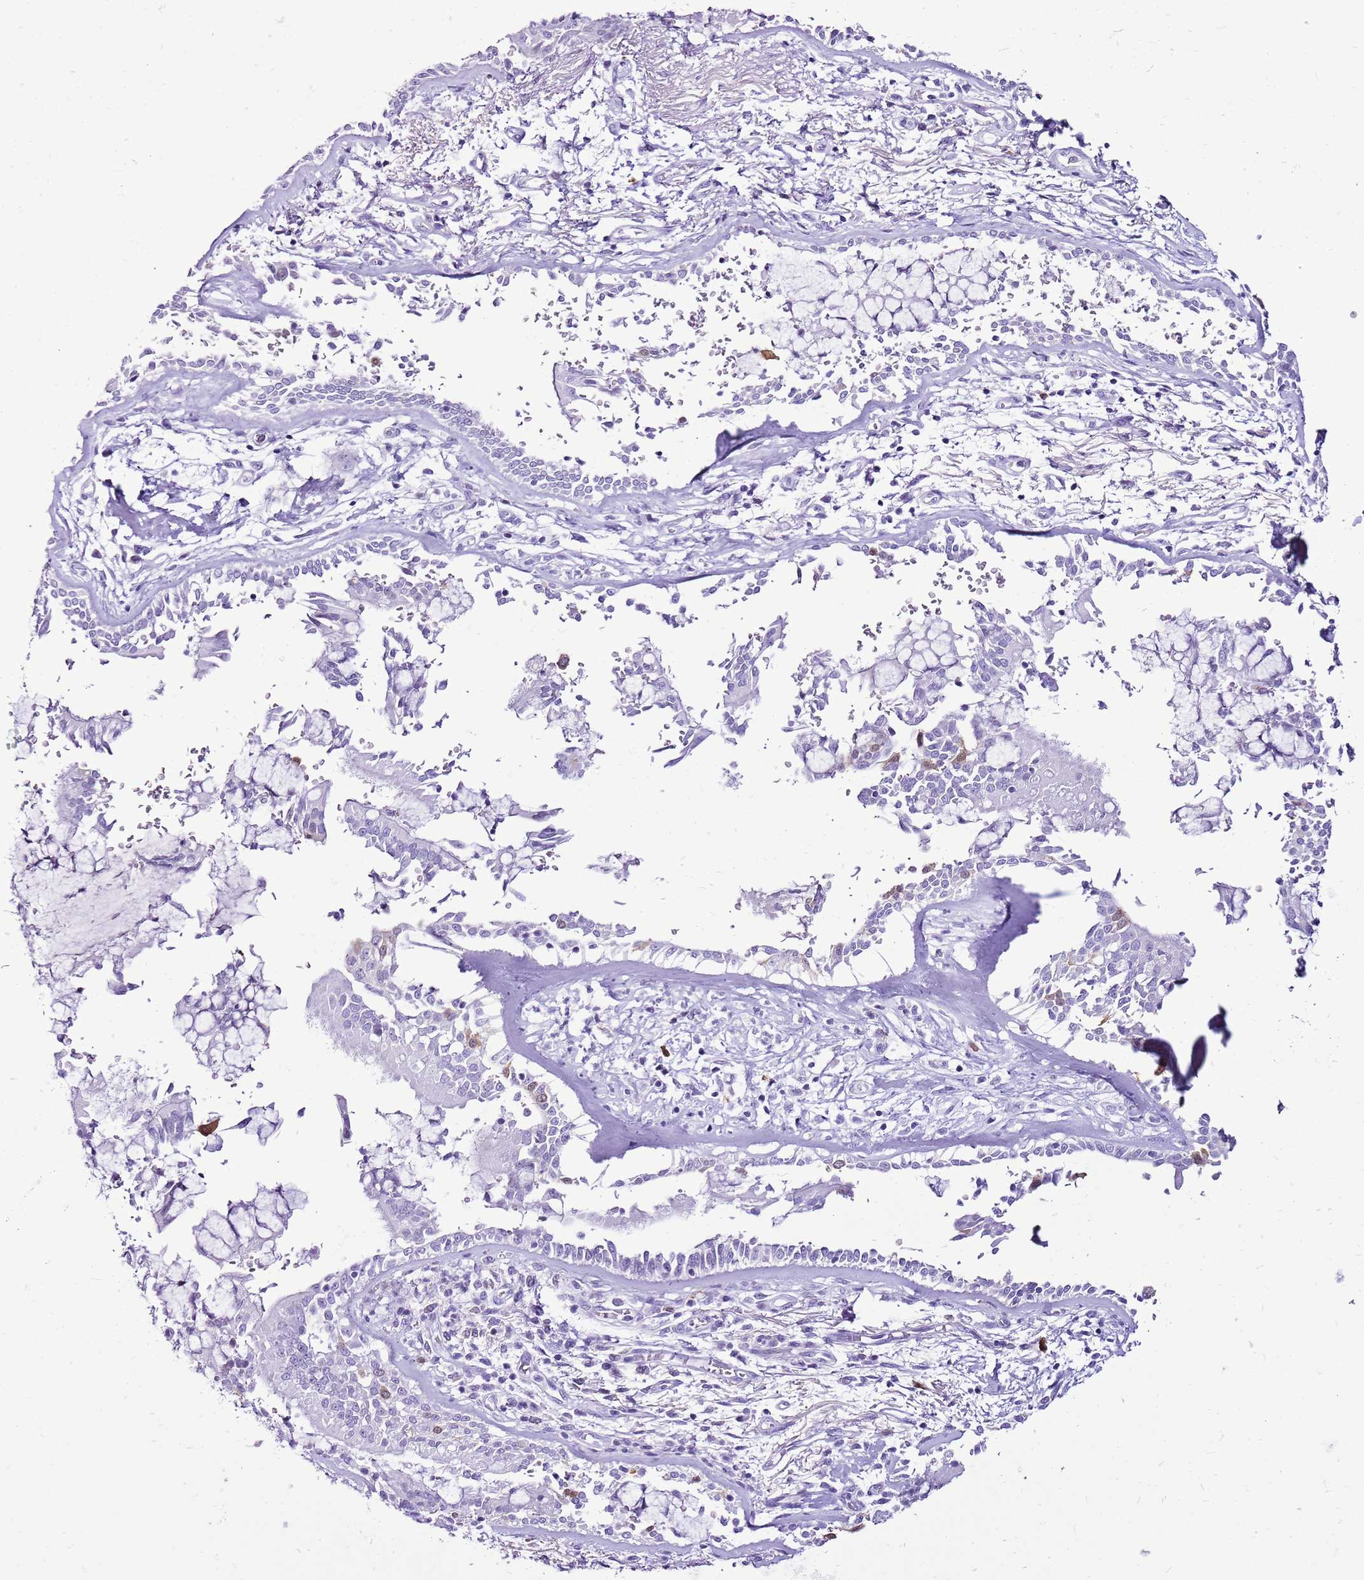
{"staining": {"intensity": "negative", "quantity": "none", "location": "none"}, "tissue": "adipose tissue", "cell_type": "Adipocytes", "image_type": "normal", "snomed": [{"axis": "morphology", "description": "Normal tissue, NOS"}, {"axis": "topography", "description": "Cartilage tissue"}], "caption": "The micrograph displays no significant positivity in adipocytes of adipose tissue.", "gene": "SPC25", "patient": {"sex": "male", "age": 73}}